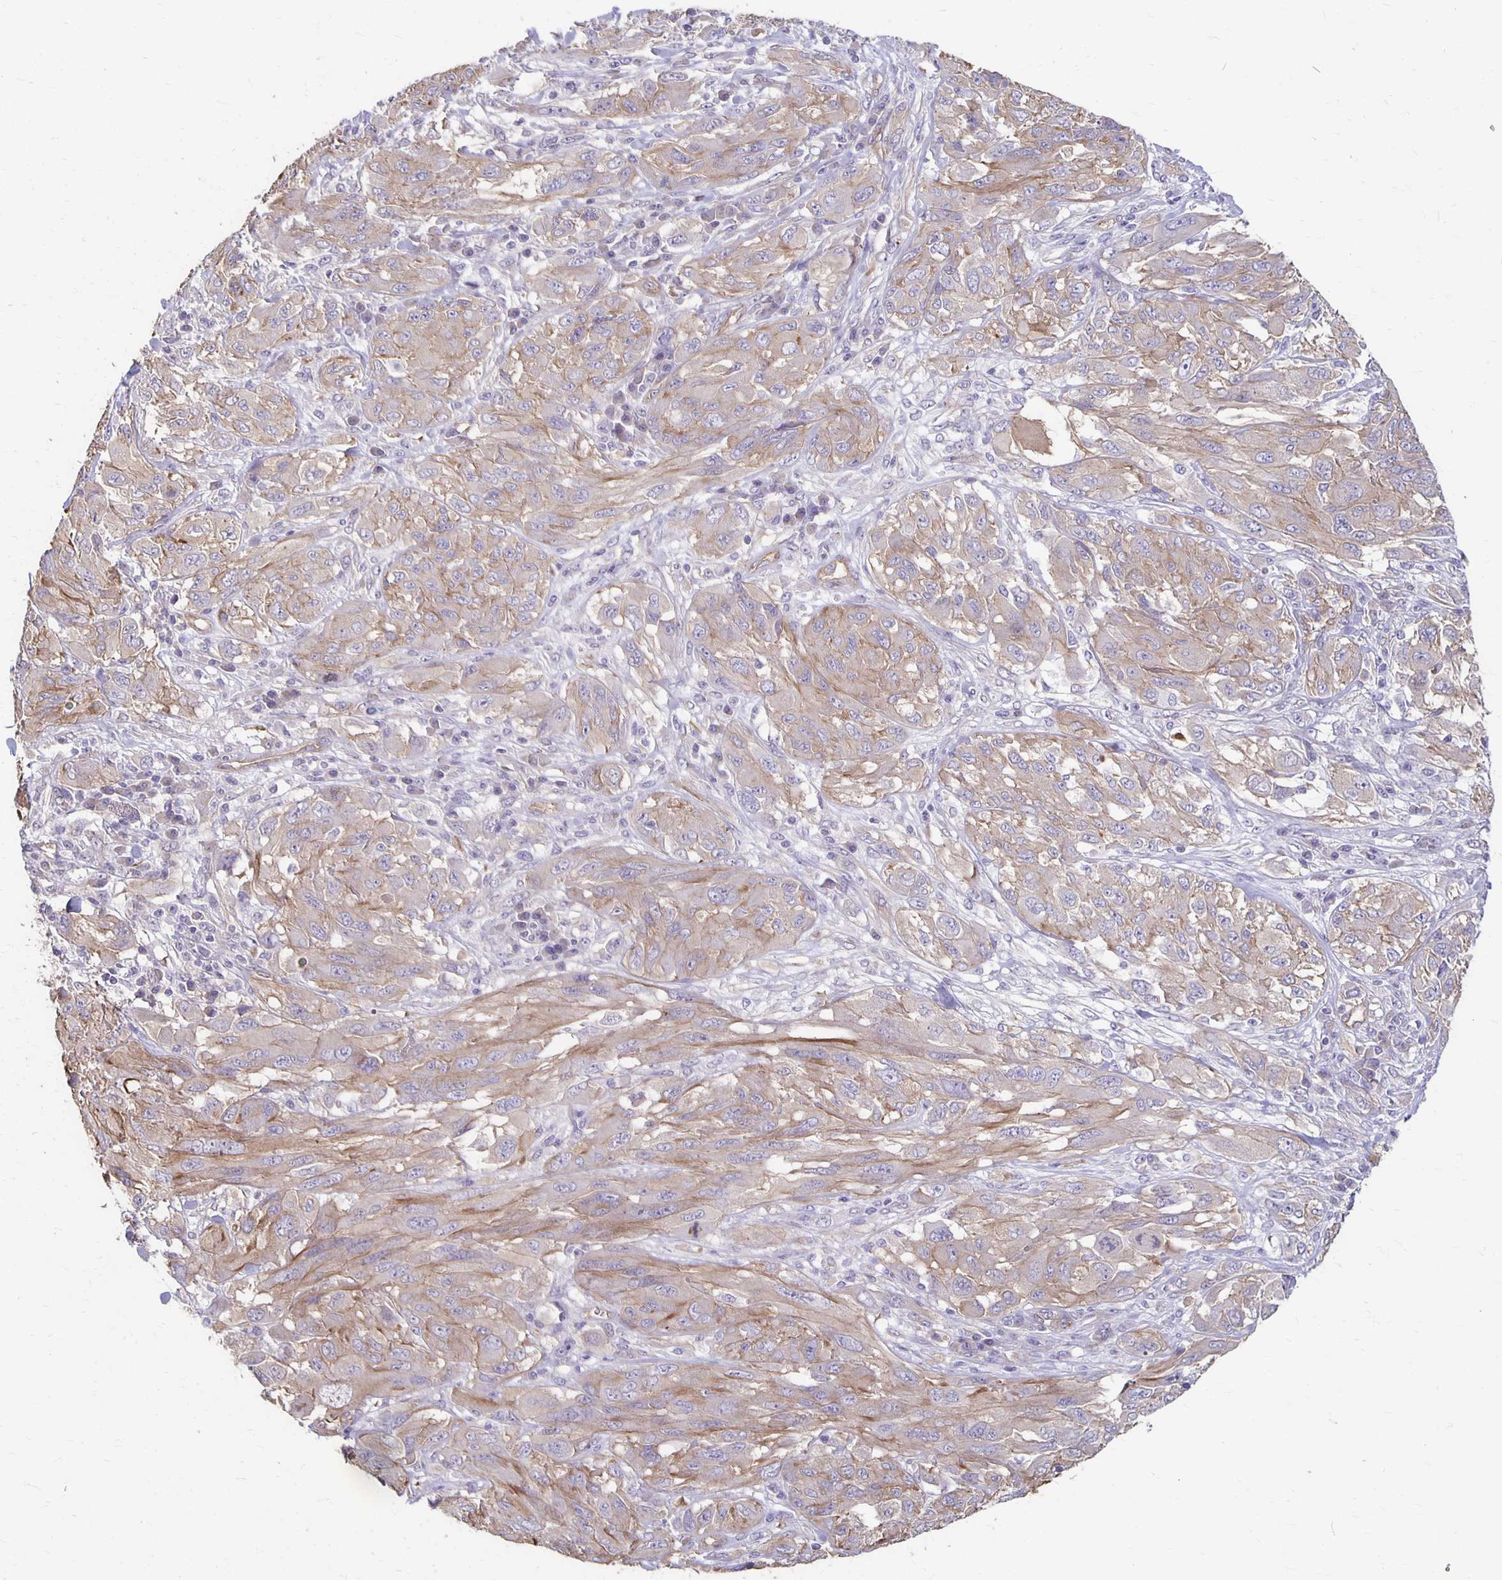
{"staining": {"intensity": "weak", "quantity": "<25%", "location": "cytoplasmic/membranous"}, "tissue": "melanoma", "cell_type": "Tumor cells", "image_type": "cancer", "snomed": [{"axis": "morphology", "description": "Malignant melanoma, NOS"}, {"axis": "topography", "description": "Skin"}], "caption": "Immunohistochemistry of human malignant melanoma displays no staining in tumor cells.", "gene": "PPP1R3E", "patient": {"sex": "female", "age": 91}}